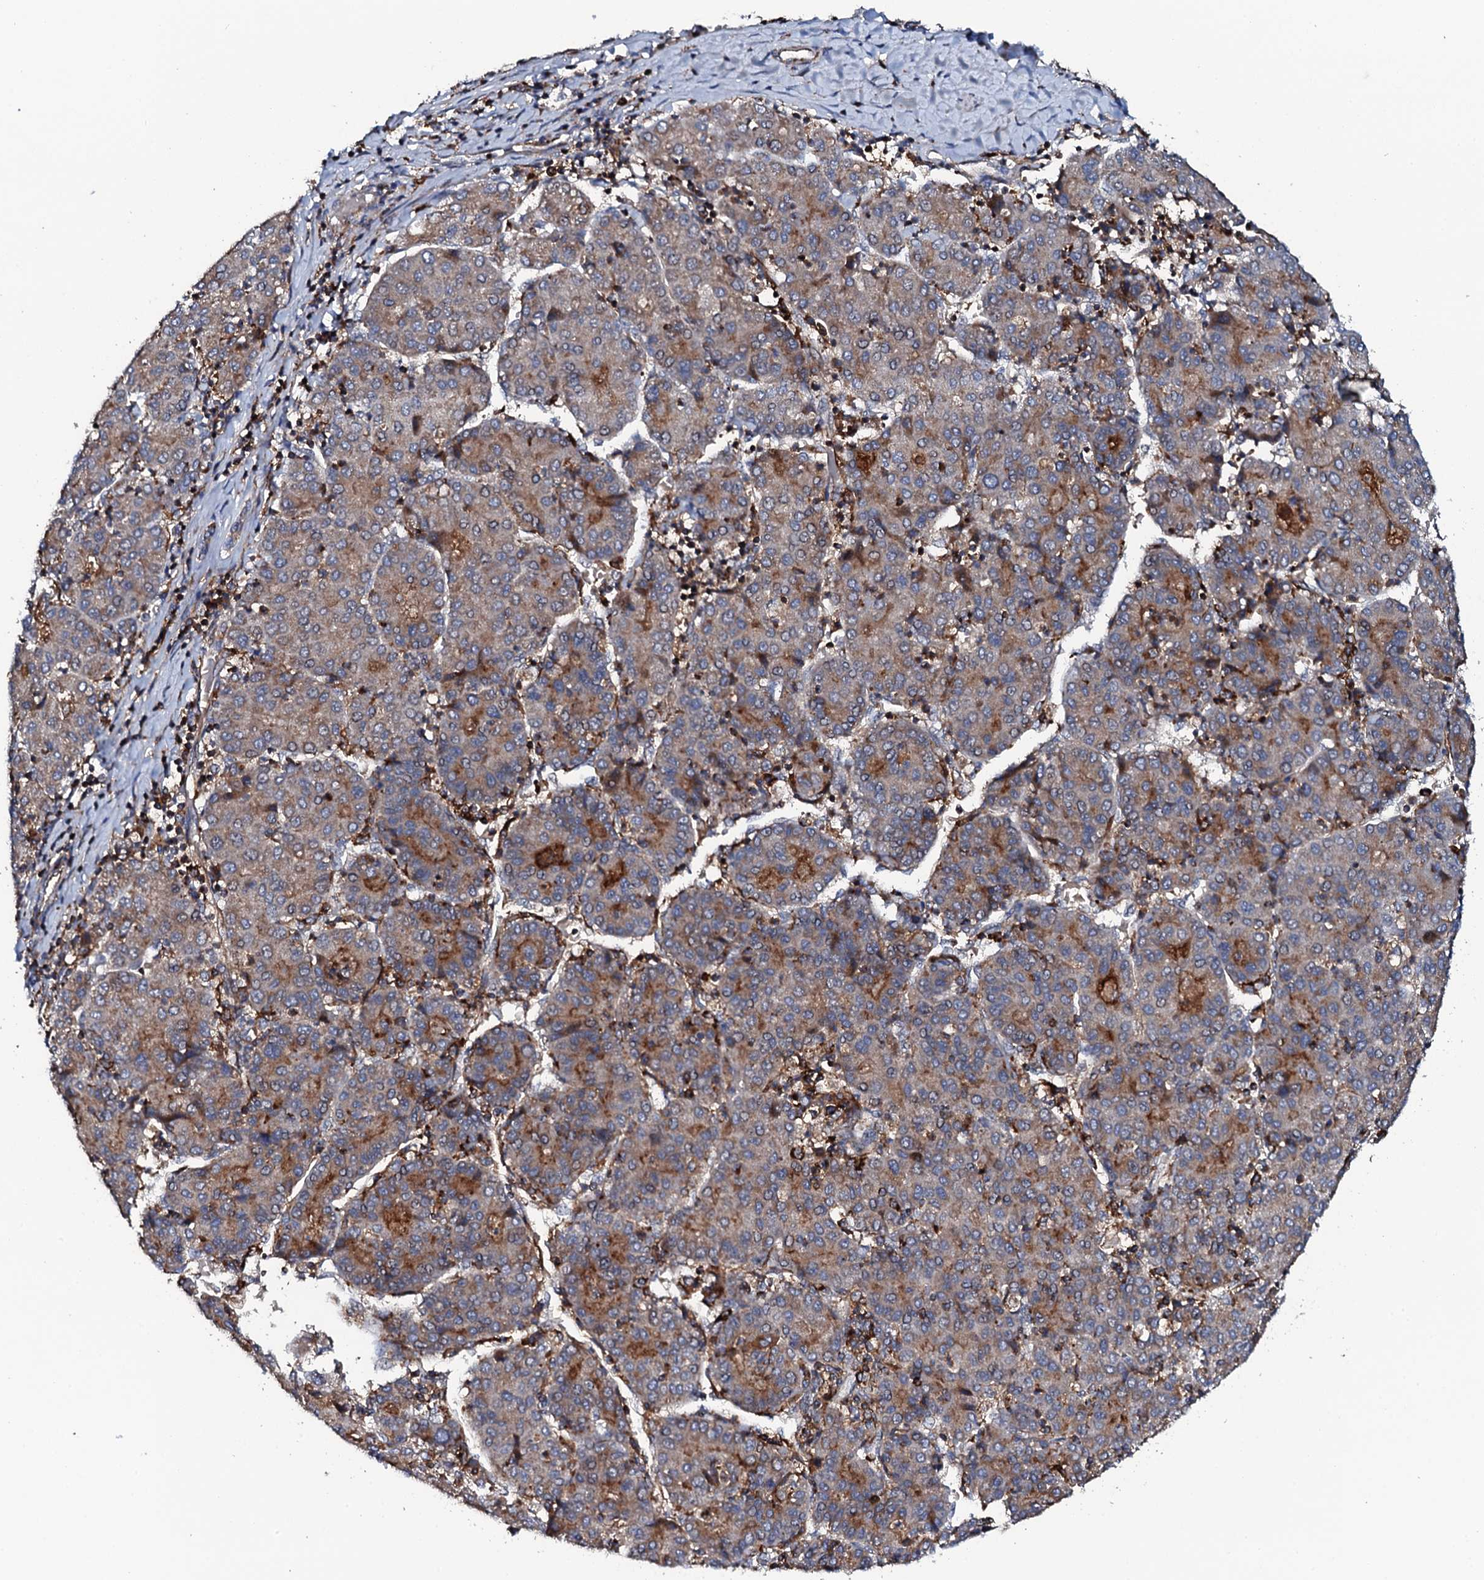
{"staining": {"intensity": "moderate", "quantity": "25%-75%", "location": "cytoplasmic/membranous"}, "tissue": "liver cancer", "cell_type": "Tumor cells", "image_type": "cancer", "snomed": [{"axis": "morphology", "description": "Carcinoma, Hepatocellular, NOS"}, {"axis": "topography", "description": "Liver"}], "caption": "Liver cancer tissue exhibits moderate cytoplasmic/membranous staining in approximately 25%-75% of tumor cells", "gene": "VAMP8", "patient": {"sex": "male", "age": 65}}